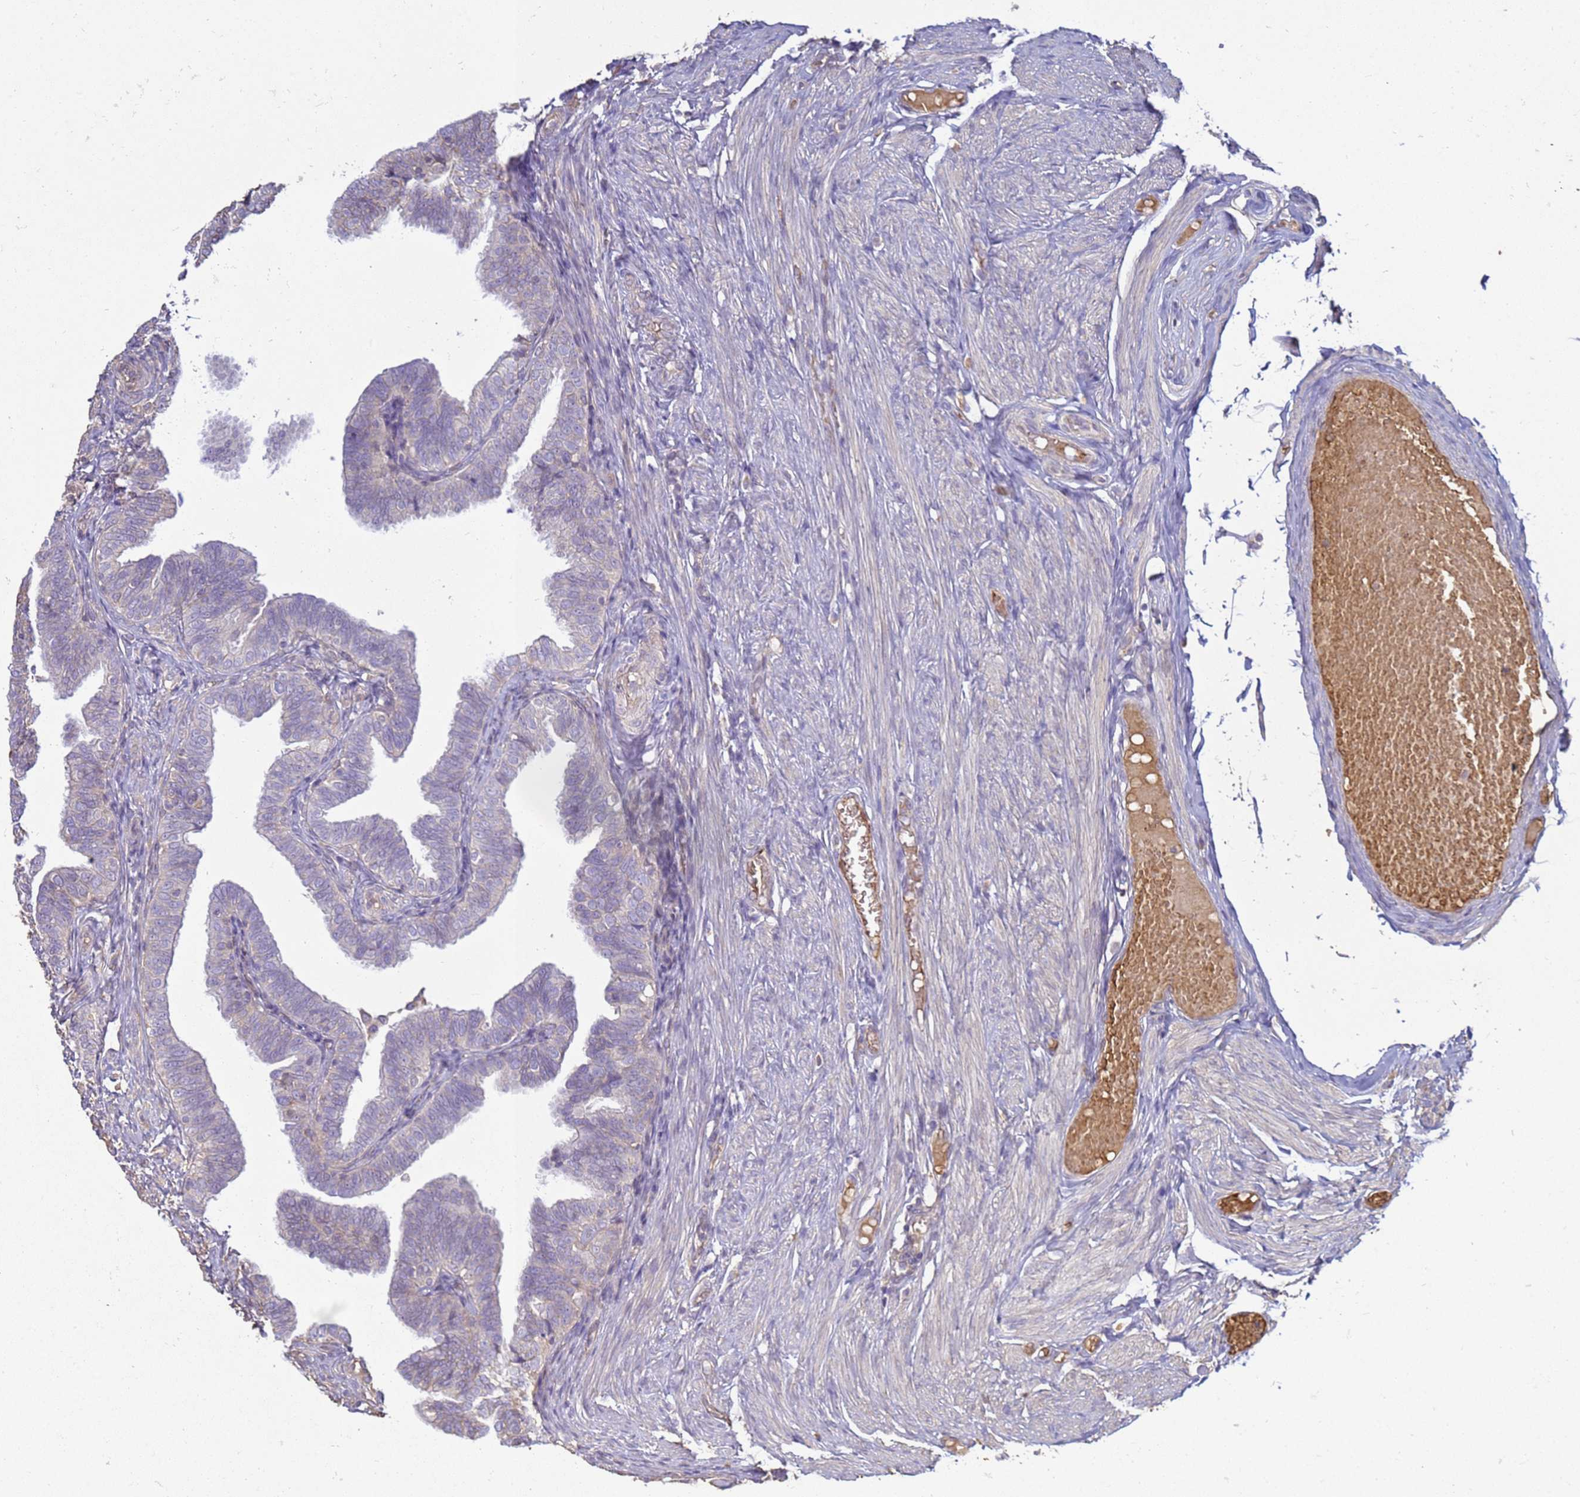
{"staining": {"intensity": "weak", "quantity": "<25%", "location": "cytoplasmic/membranous"}, "tissue": "fallopian tube", "cell_type": "Glandular cells", "image_type": "normal", "snomed": [{"axis": "morphology", "description": "Normal tissue, NOS"}, {"axis": "topography", "description": "Fallopian tube"}], "caption": "Fallopian tube stained for a protein using IHC exhibits no expression glandular cells.", "gene": "SGIP1", "patient": {"sex": "female", "age": 39}}